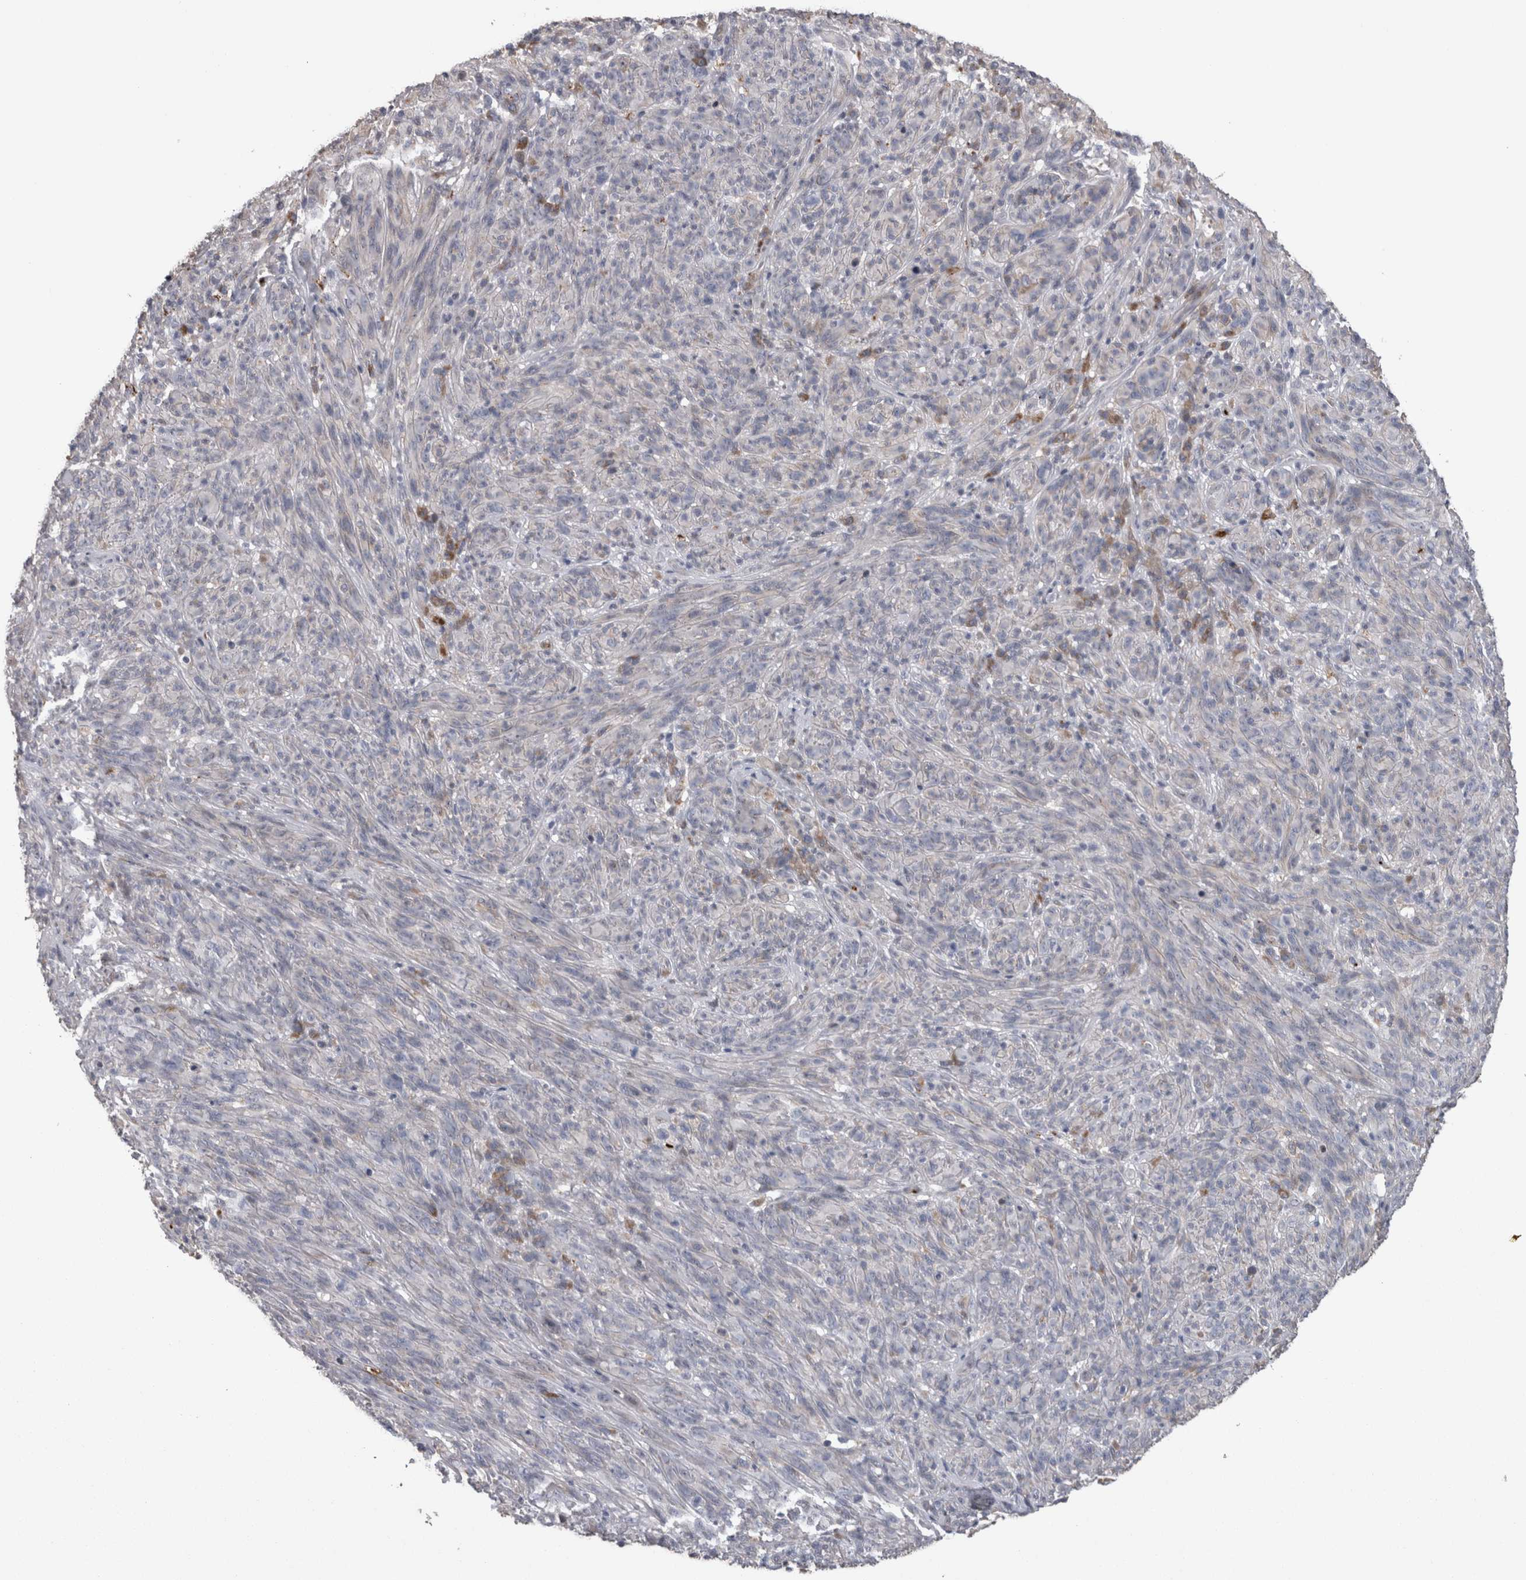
{"staining": {"intensity": "negative", "quantity": "none", "location": "none"}, "tissue": "melanoma", "cell_type": "Tumor cells", "image_type": "cancer", "snomed": [{"axis": "morphology", "description": "Malignant melanoma, NOS"}, {"axis": "topography", "description": "Skin of head"}], "caption": "High magnification brightfield microscopy of melanoma stained with DAB (3,3'-diaminobenzidine) (brown) and counterstained with hematoxylin (blue): tumor cells show no significant expression. (IHC, brightfield microscopy, high magnification).", "gene": "STC1", "patient": {"sex": "male", "age": 96}}